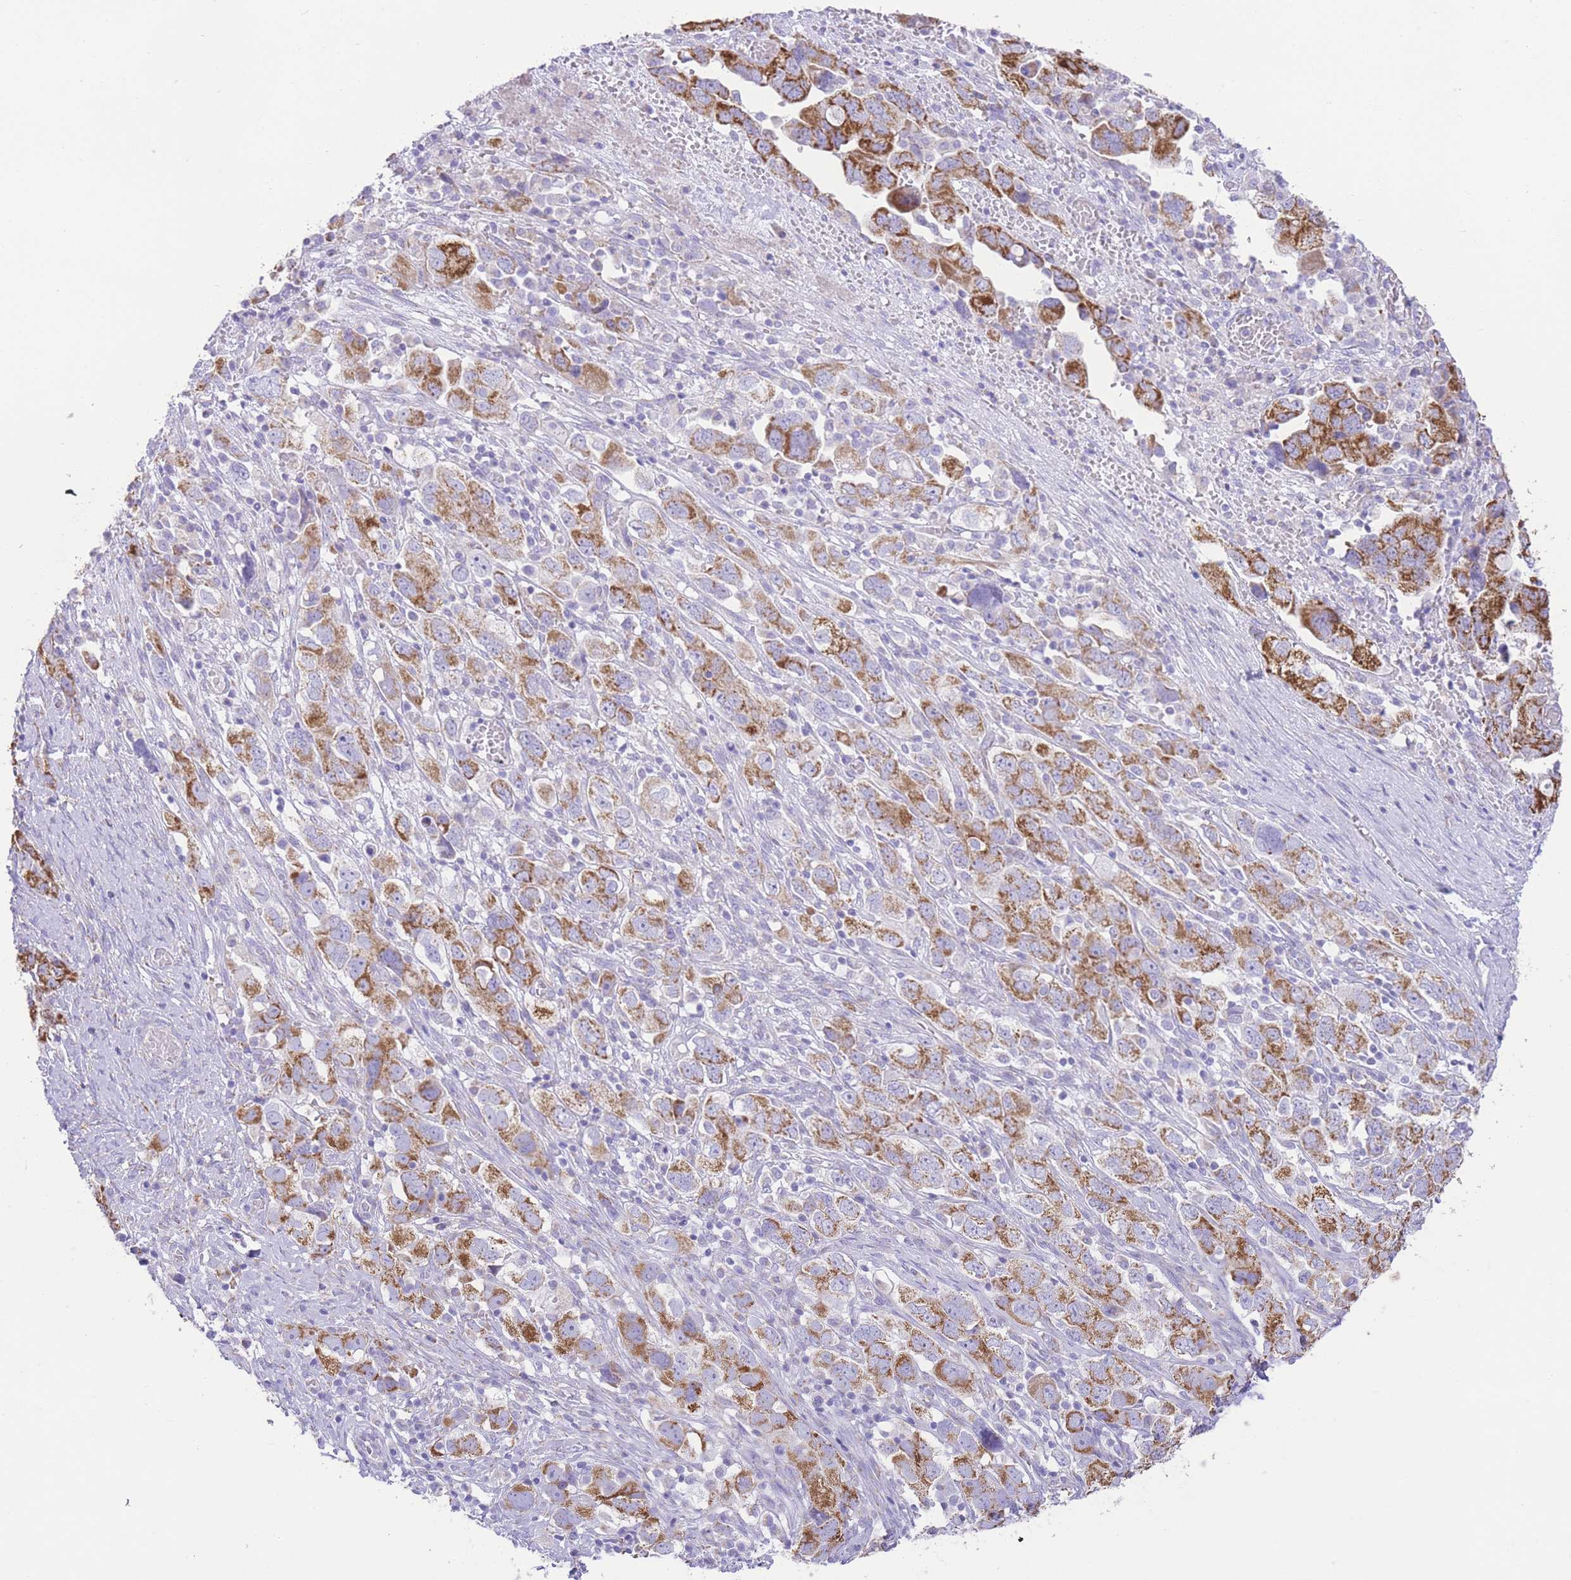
{"staining": {"intensity": "strong", "quantity": ">75%", "location": "cytoplasmic/membranous"}, "tissue": "ovarian cancer", "cell_type": "Tumor cells", "image_type": "cancer", "snomed": [{"axis": "morphology", "description": "Carcinoma, NOS"}, {"axis": "morphology", "description": "Cystadenocarcinoma, serous, NOS"}, {"axis": "topography", "description": "Ovary"}], "caption": "Immunohistochemistry (IHC) (DAB) staining of human ovarian cancer (serous cystadenocarcinoma) demonstrates strong cytoplasmic/membranous protein staining in approximately >75% of tumor cells.", "gene": "ACSM4", "patient": {"sex": "female", "age": 69}}